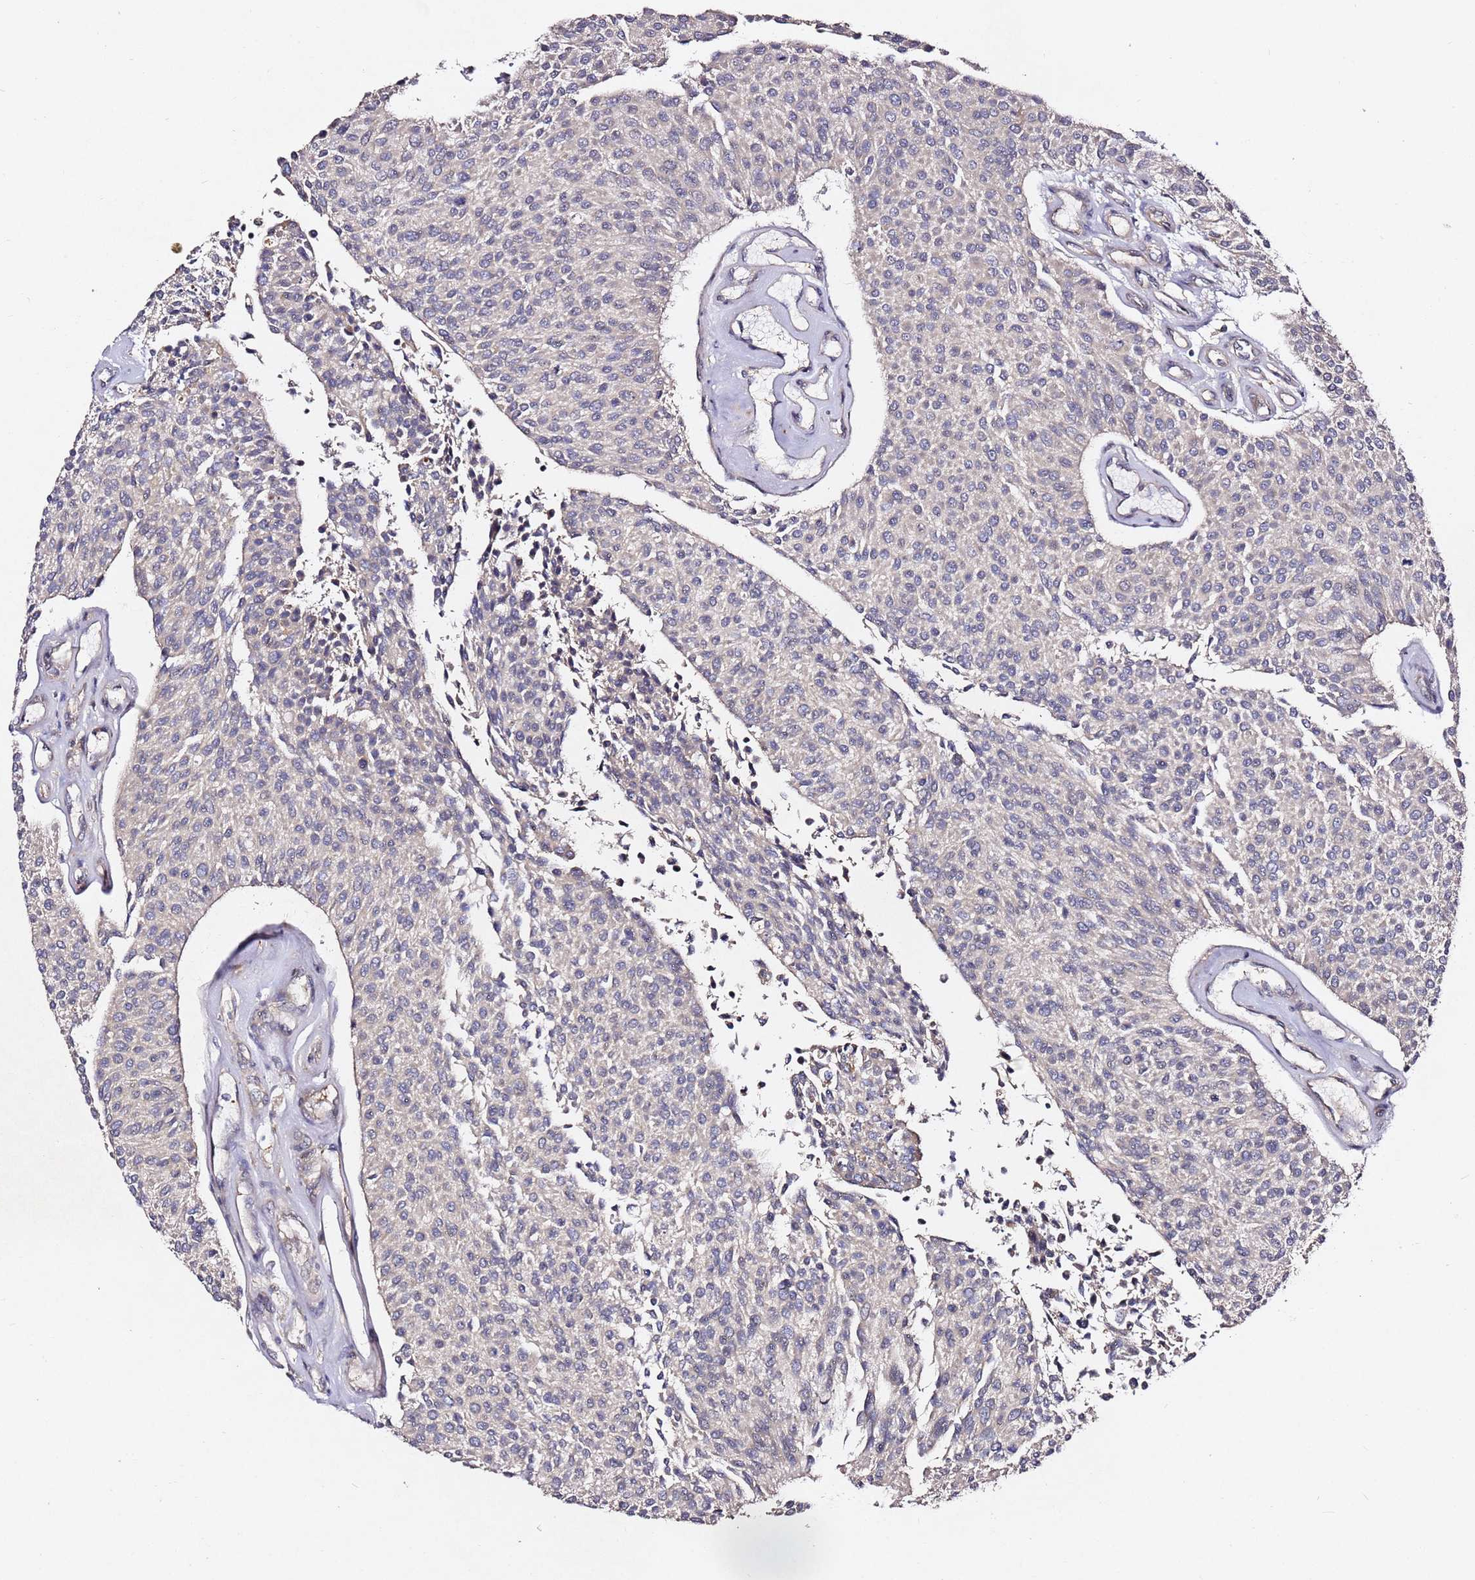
{"staining": {"intensity": "negative", "quantity": "none", "location": "none"}, "tissue": "urothelial cancer", "cell_type": "Tumor cells", "image_type": "cancer", "snomed": [{"axis": "morphology", "description": "Urothelial carcinoma, NOS"}, {"axis": "topography", "description": "Urinary bladder"}], "caption": "Immunohistochemistry histopathology image of neoplastic tissue: transitional cell carcinoma stained with DAB (3,3'-diaminobenzidine) reveals no significant protein expression in tumor cells.", "gene": "ALG11", "patient": {"sex": "male", "age": 55}}